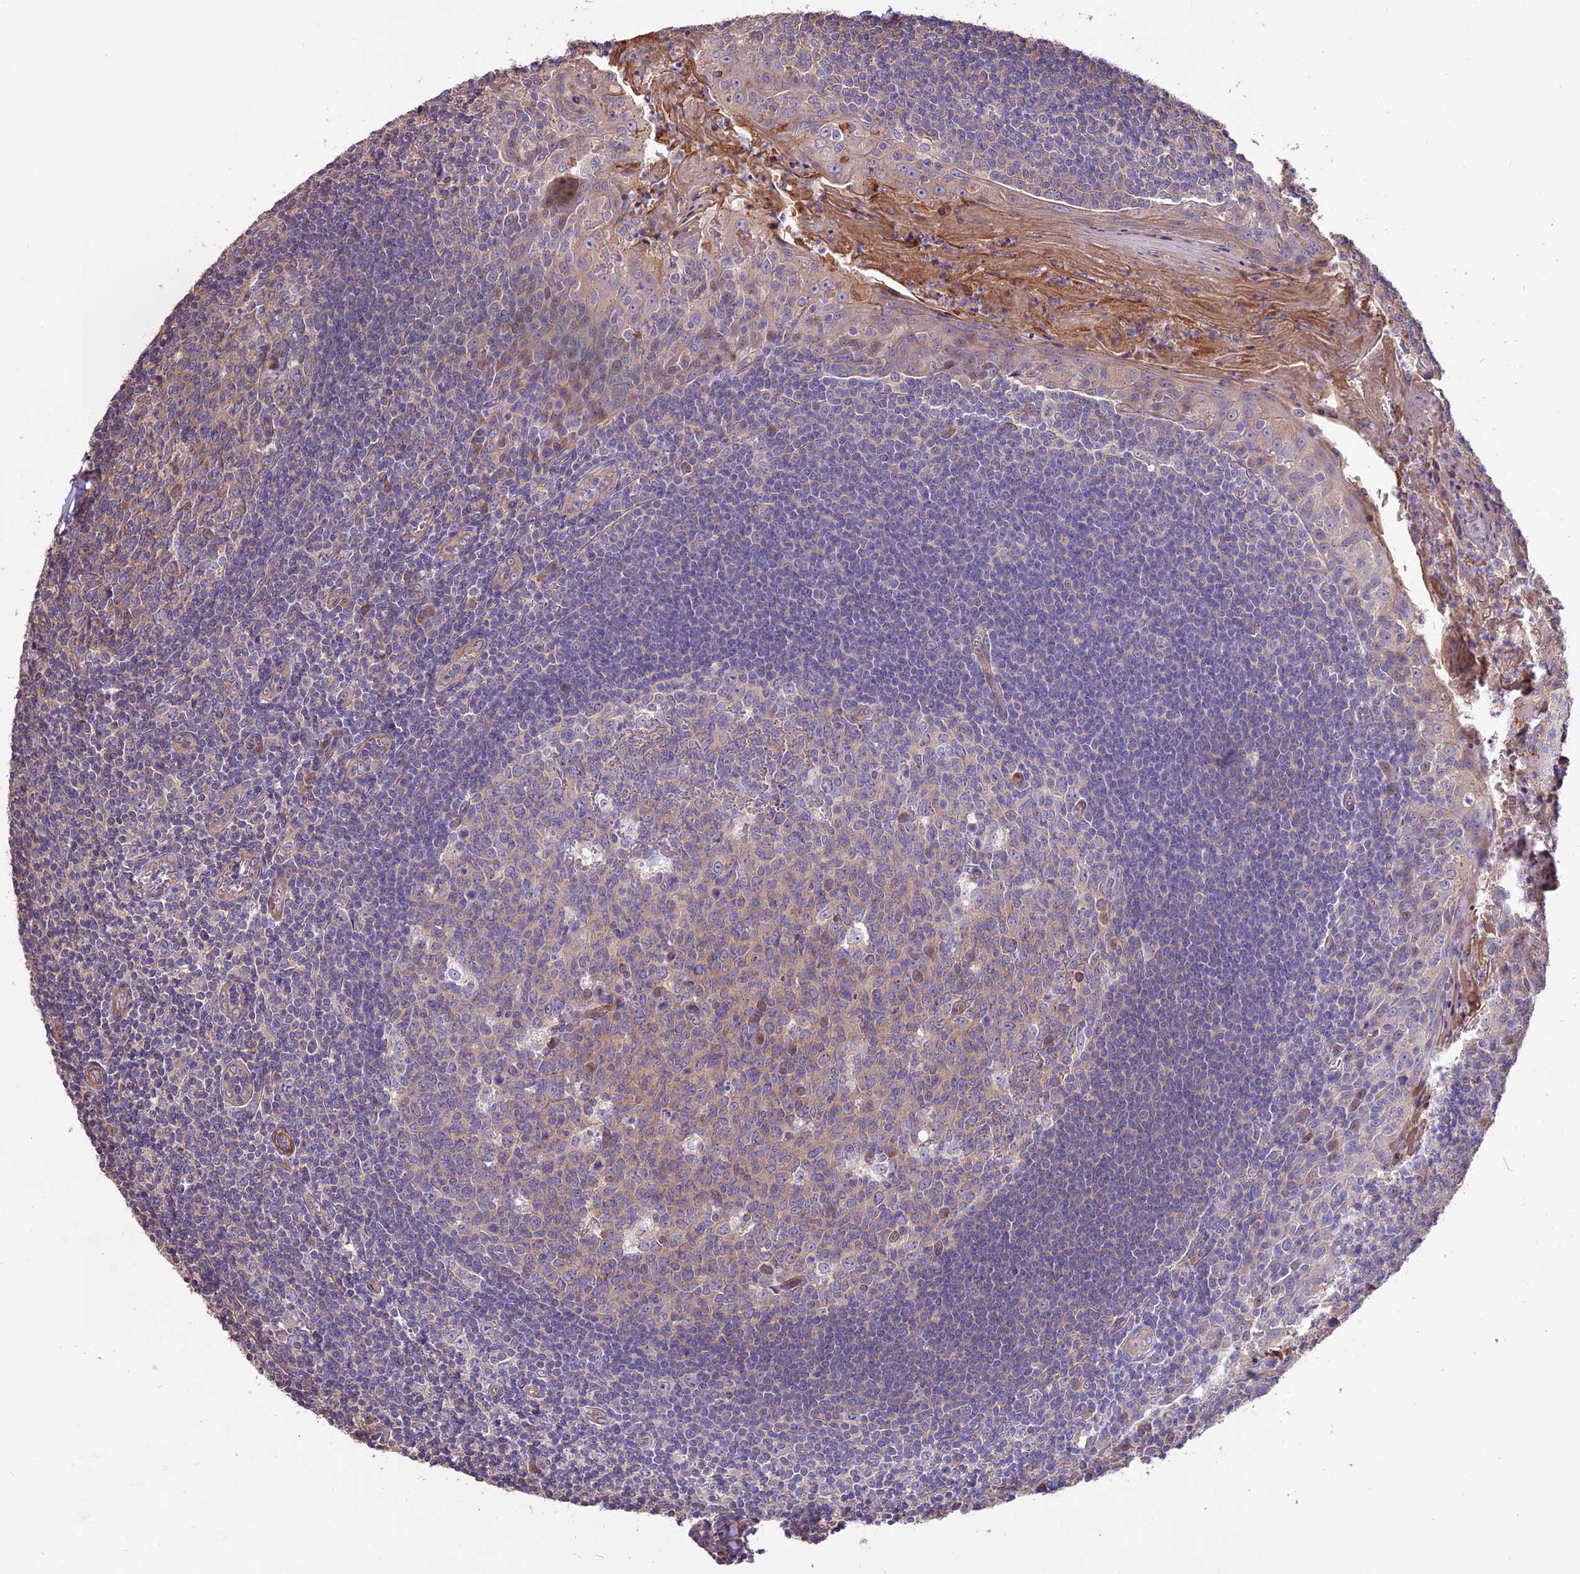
{"staining": {"intensity": "weak", "quantity": "25%-75%", "location": "cytoplasmic/membranous"}, "tissue": "tonsil", "cell_type": "Germinal center cells", "image_type": "normal", "snomed": [{"axis": "morphology", "description": "Normal tissue, NOS"}, {"axis": "topography", "description": "Tonsil"}], "caption": "Approximately 25%-75% of germinal center cells in unremarkable human tonsil show weak cytoplasmic/membranous protein expression as visualized by brown immunohistochemical staining.", "gene": "ANO3", "patient": {"sex": "male", "age": 27}}